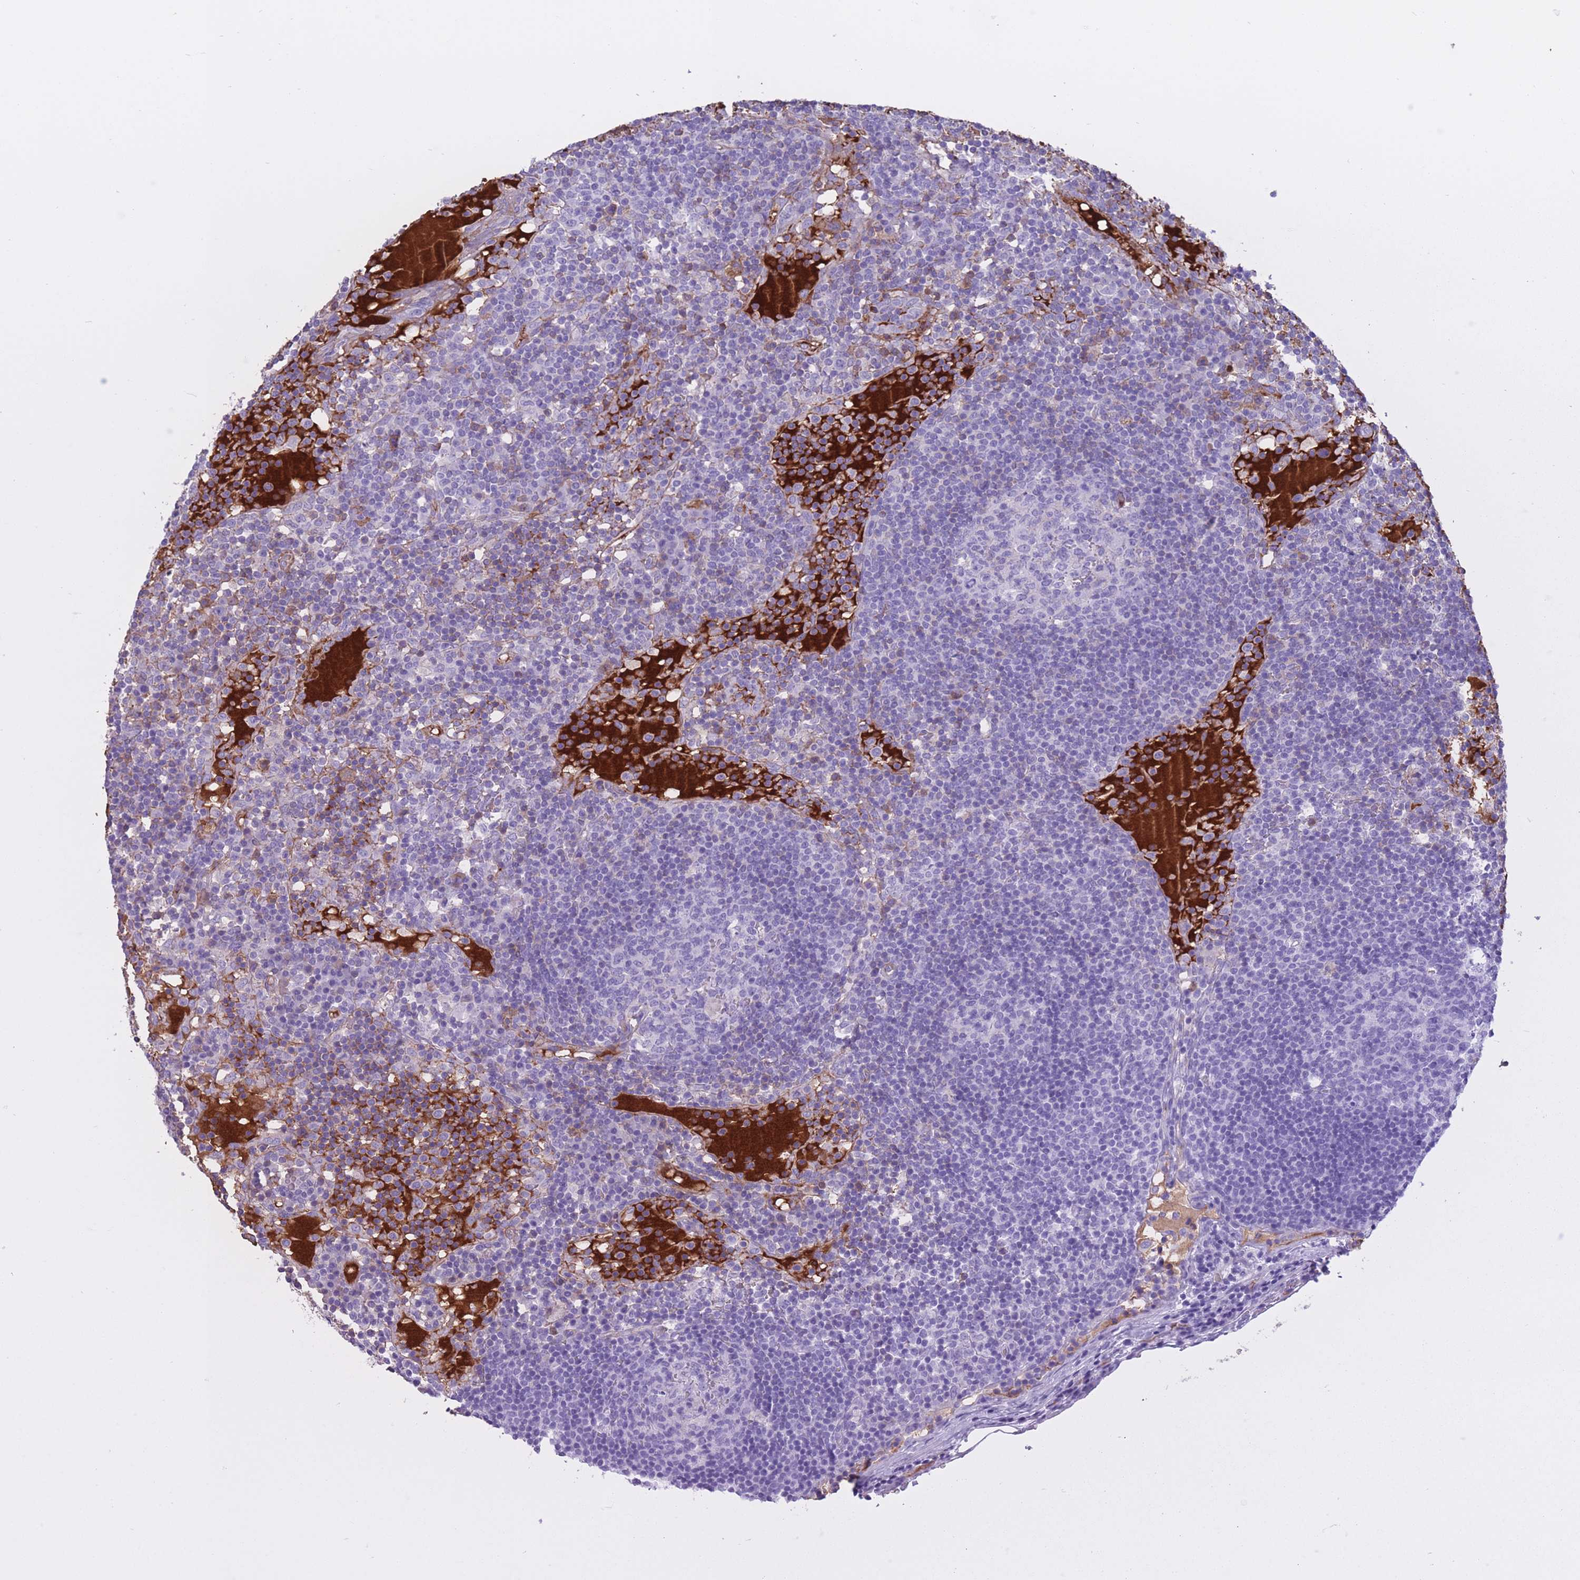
{"staining": {"intensity": "negative", "quantity": "none", "location": "none"}, "tissue": "lymph node", "cell_type": "Germinal center cells", "image_type": "normal", "snomed": [{"axis": "morphology", "description": "Normal tissue, NOS"}, {"axis": "topography", "description": "Lymph node"}], "caption": "The histopathology image shows no staining of germinal center cells in benign lymph node.", "gene": "AP3S1", "patient": {"sex": "male", "age": 53}}